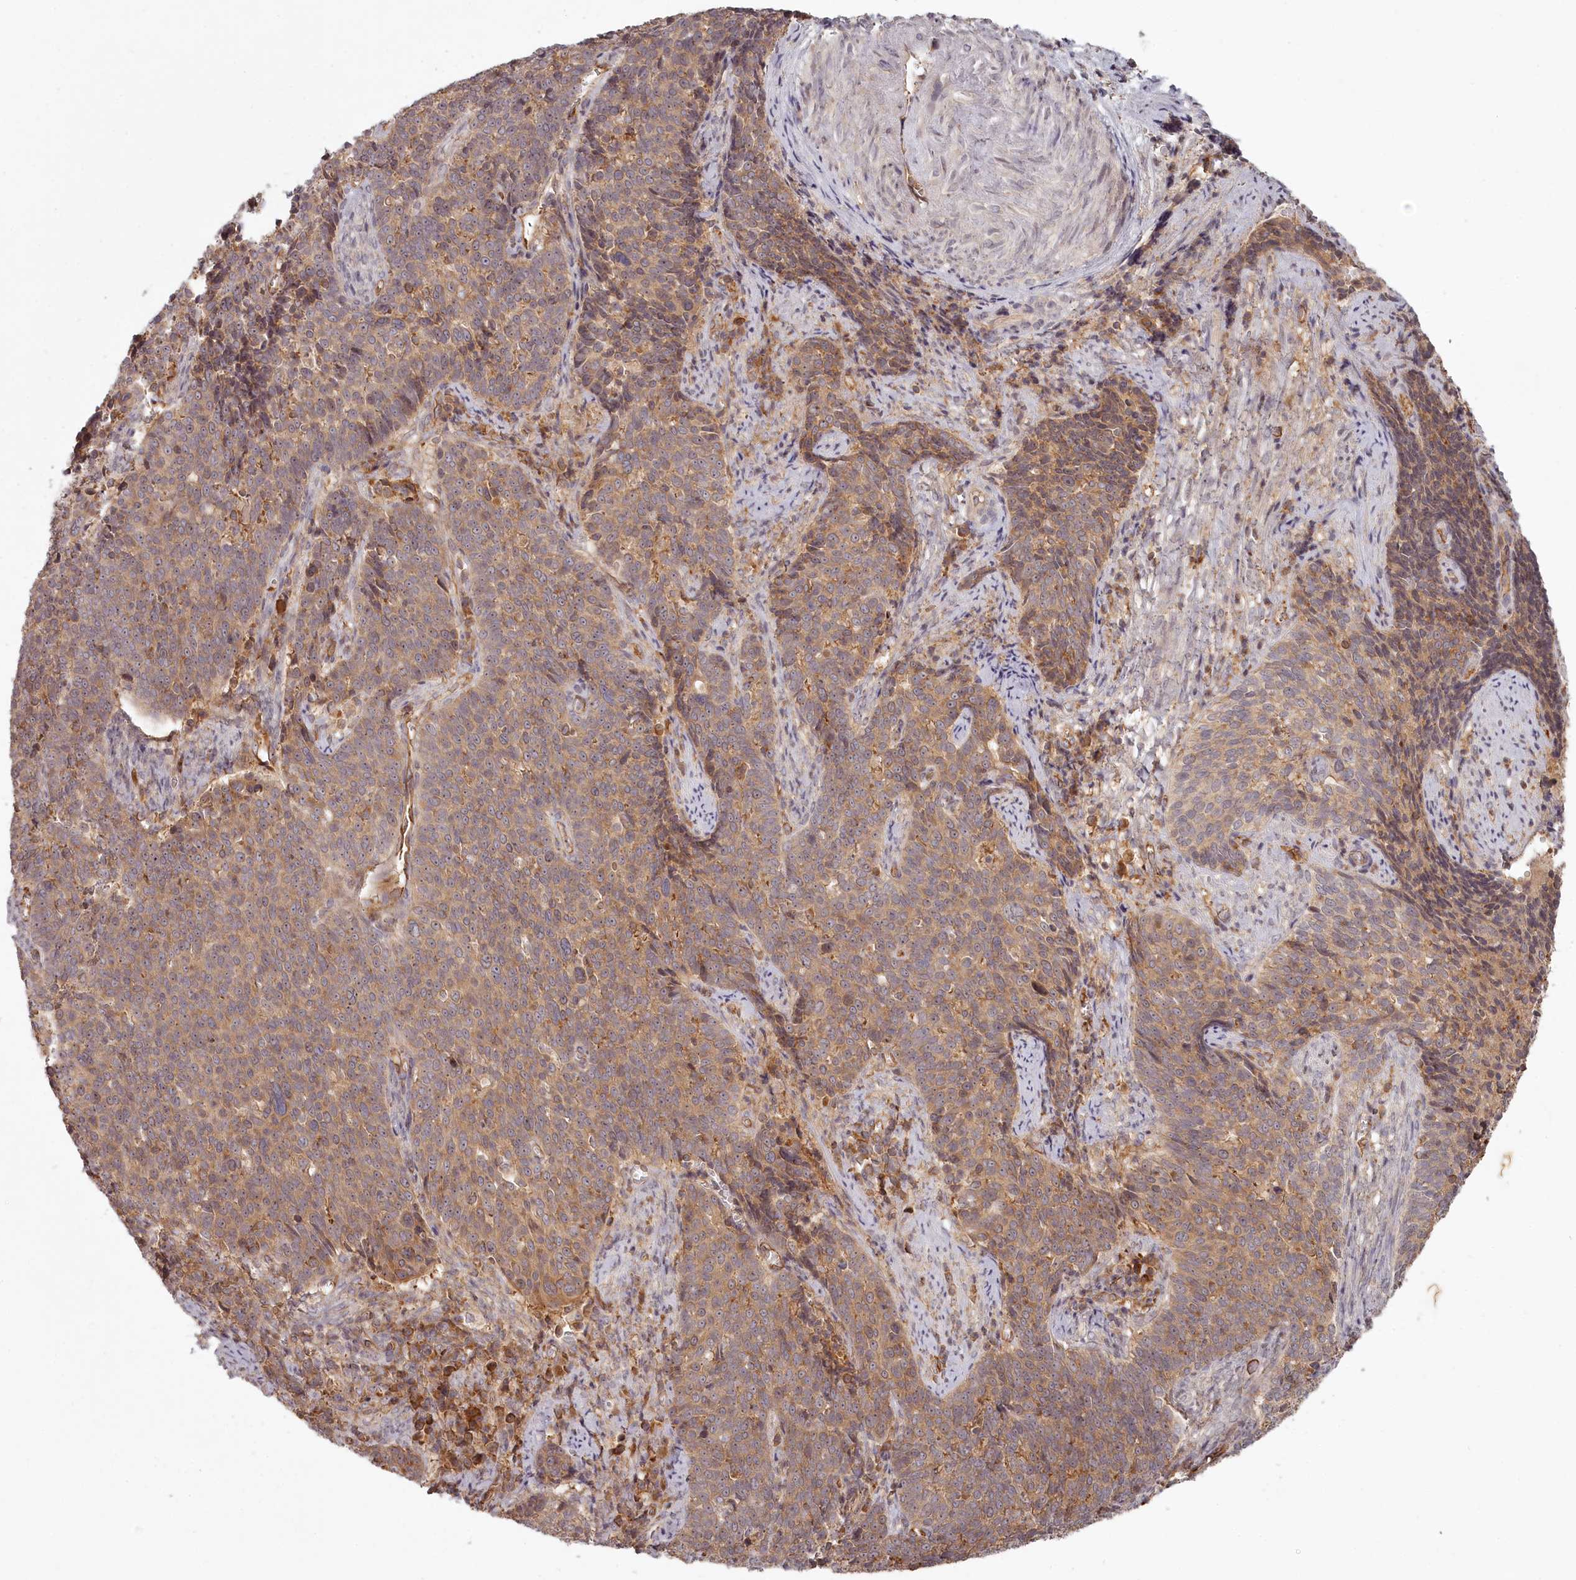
{"staining": {"intensity": "moderate", "quantity": ">75%", "location": "cytoplasmic/membranous"}, "tissue": "cervical cancer", "cell_type": "Tumor cells", "image_type": "cancer", "snomed": [{"axis": "morphology", "description": "Squamous cell carcinoma, NOS"}, {"axis": "topography", "description": "Cervix"}], "caption": "This is a photomicrograph of IHC staining of squamous cell carcinoma (cervical), which shows moderate positivity in the cytoplasmic/membranous of tumor cells.", "gene": "TMIE", "patient": {"sex": "female", "age": 39}}